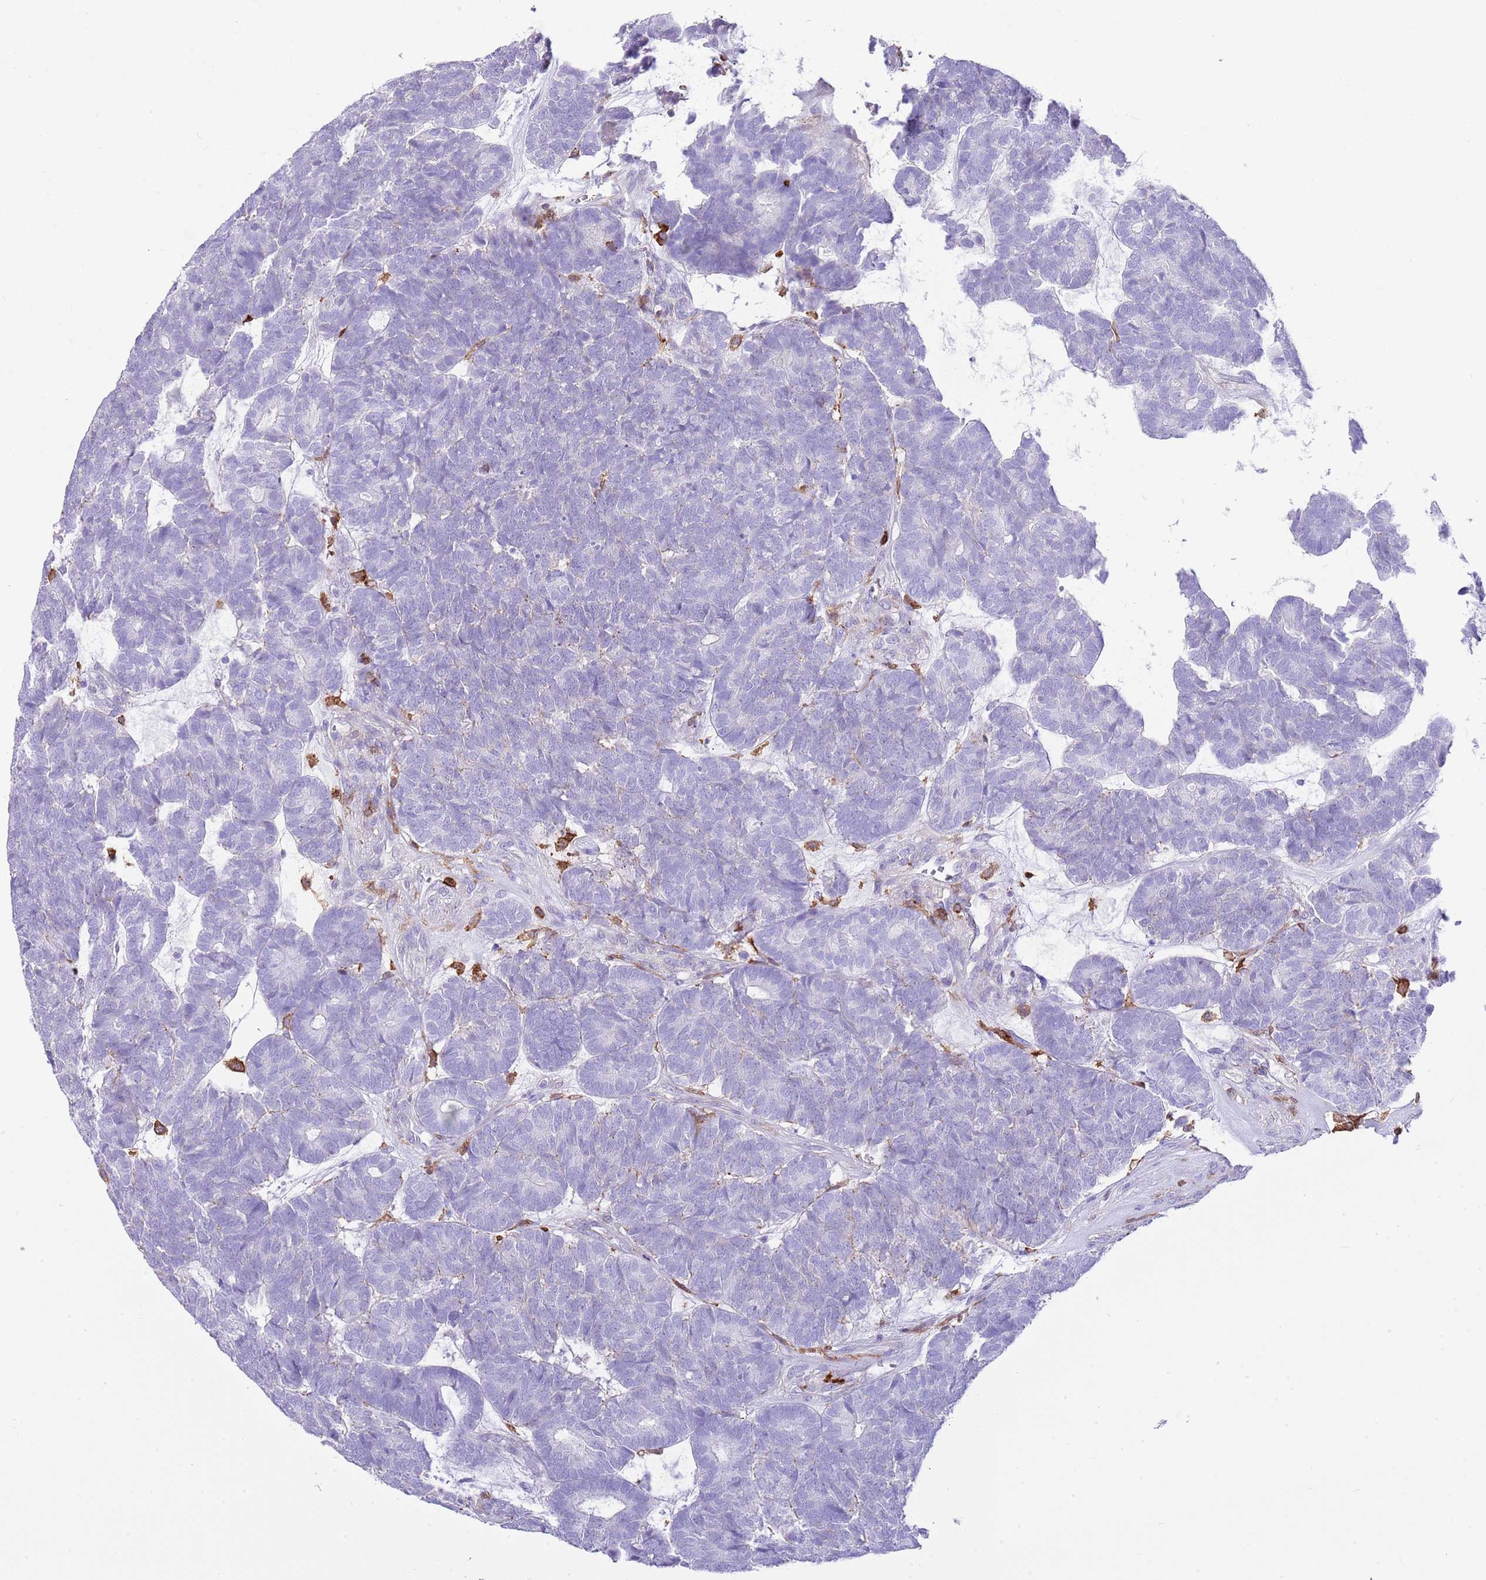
{"staining": {"intensity": "negative", "quantity": "none", "location": "none"}, "tissue": "head and neck cancer", "cell_type": "Tumor cells", "image_type": "cancer", "snomed": [{"axis": "morphology", "description": "Adenocarcinoma, NOS"}, {"axis": "topography", "description": "Head-Neck"}], "caption": "Head and neck adenocarcinoma was stained to show a protein in brown. There is no significant expression in tumor cells.", "gene": "EFHD2", "patient": {"sex": "female", "age": 81}}